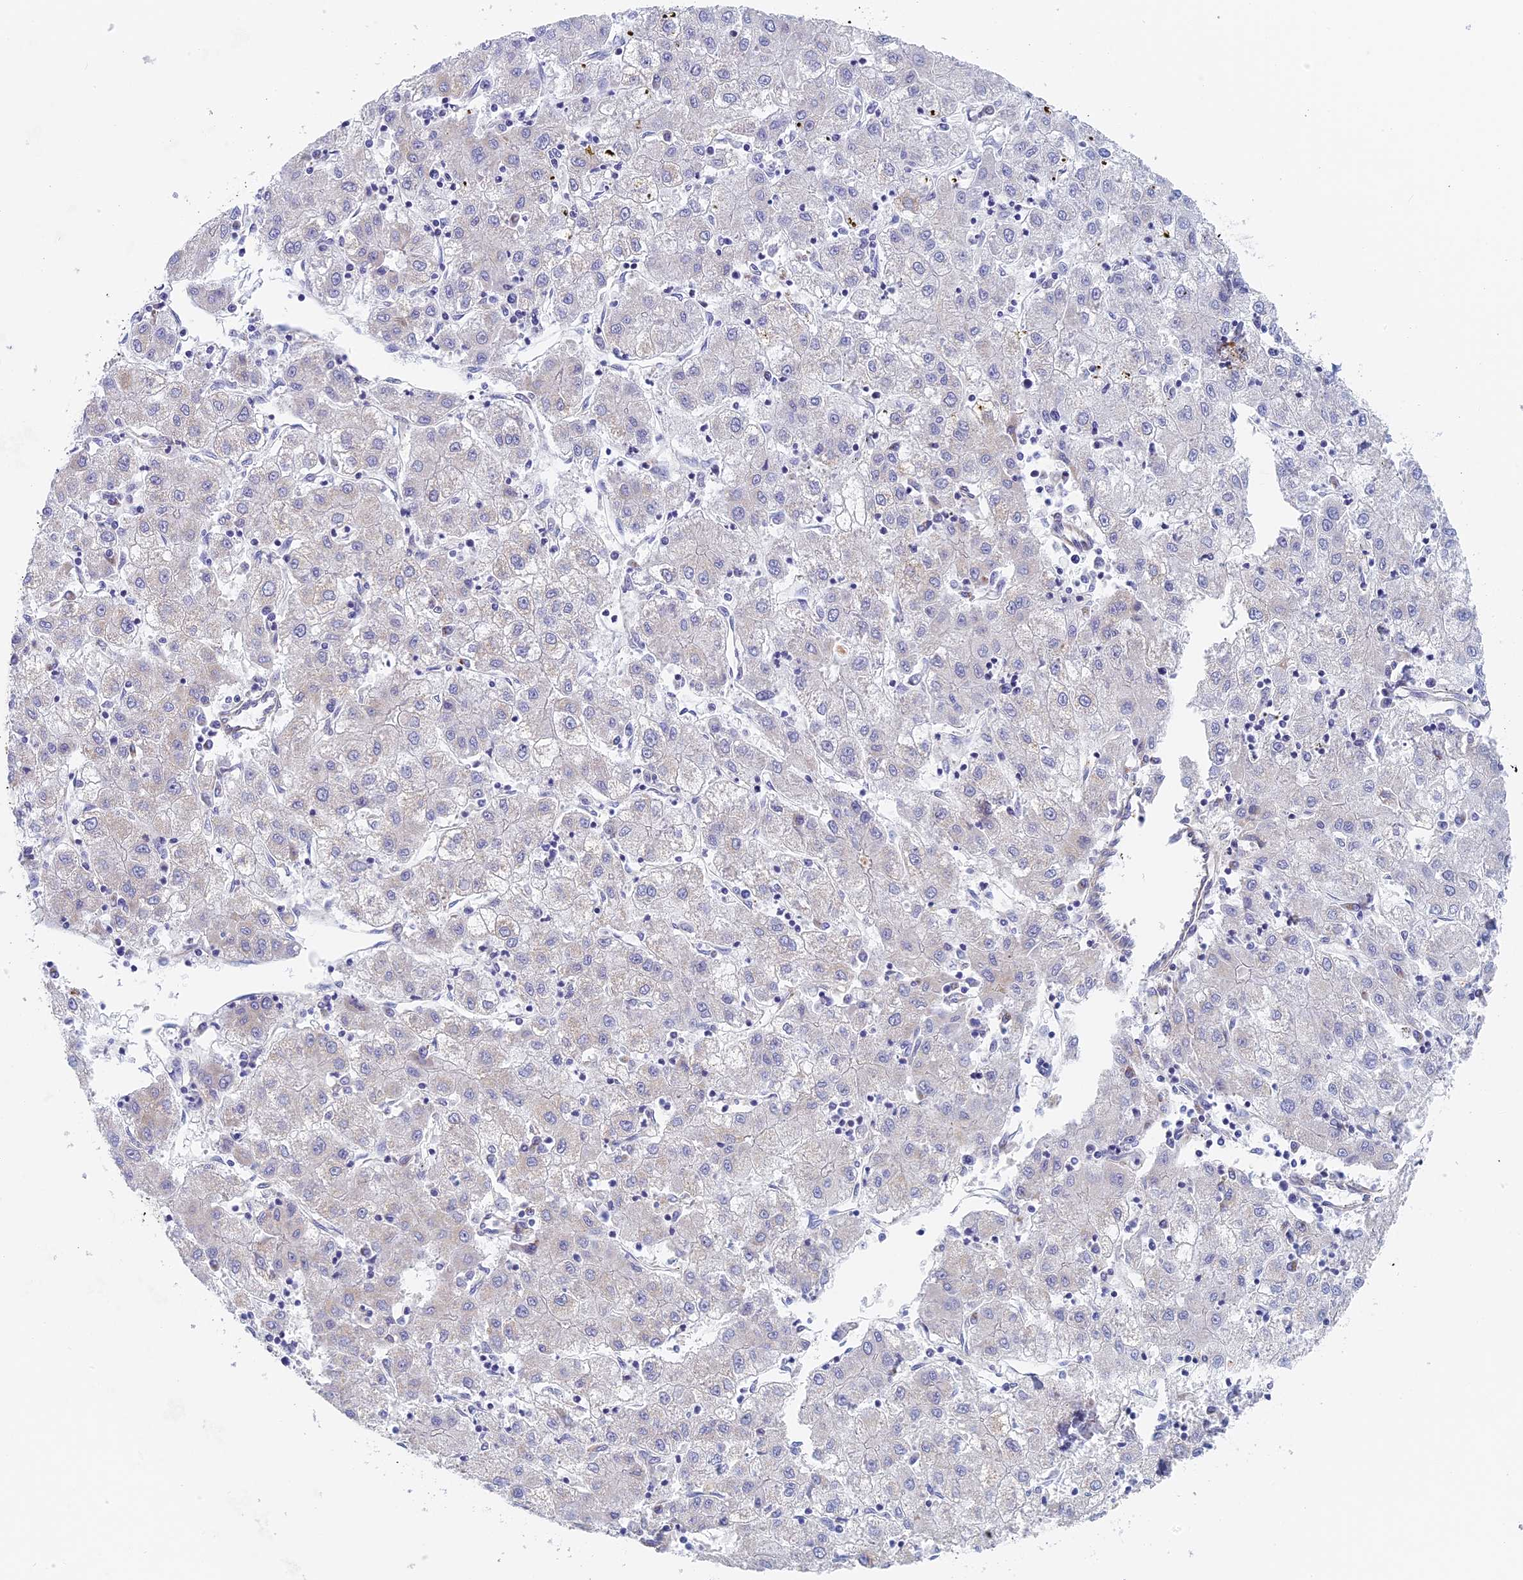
{"staining": {"intensity": "negative", "quantity": "none", "location": "none"}, "tissue": "liver cancer", "cell_type": "Tumor cells", "image_type": "cancer", "snomed": [{"axis": "morphology", "description": "Carcinoma, Hepatocellular, NOS"}, {"axis": "topography", "description": "Liver"}], "caption": "Human liver hepatocellular carcinoma stained for a protein using immunohistochemistry shows no staining in tumor cells.", "gene": "DDA1", "patient": {"sex": "male", "age": 72}}